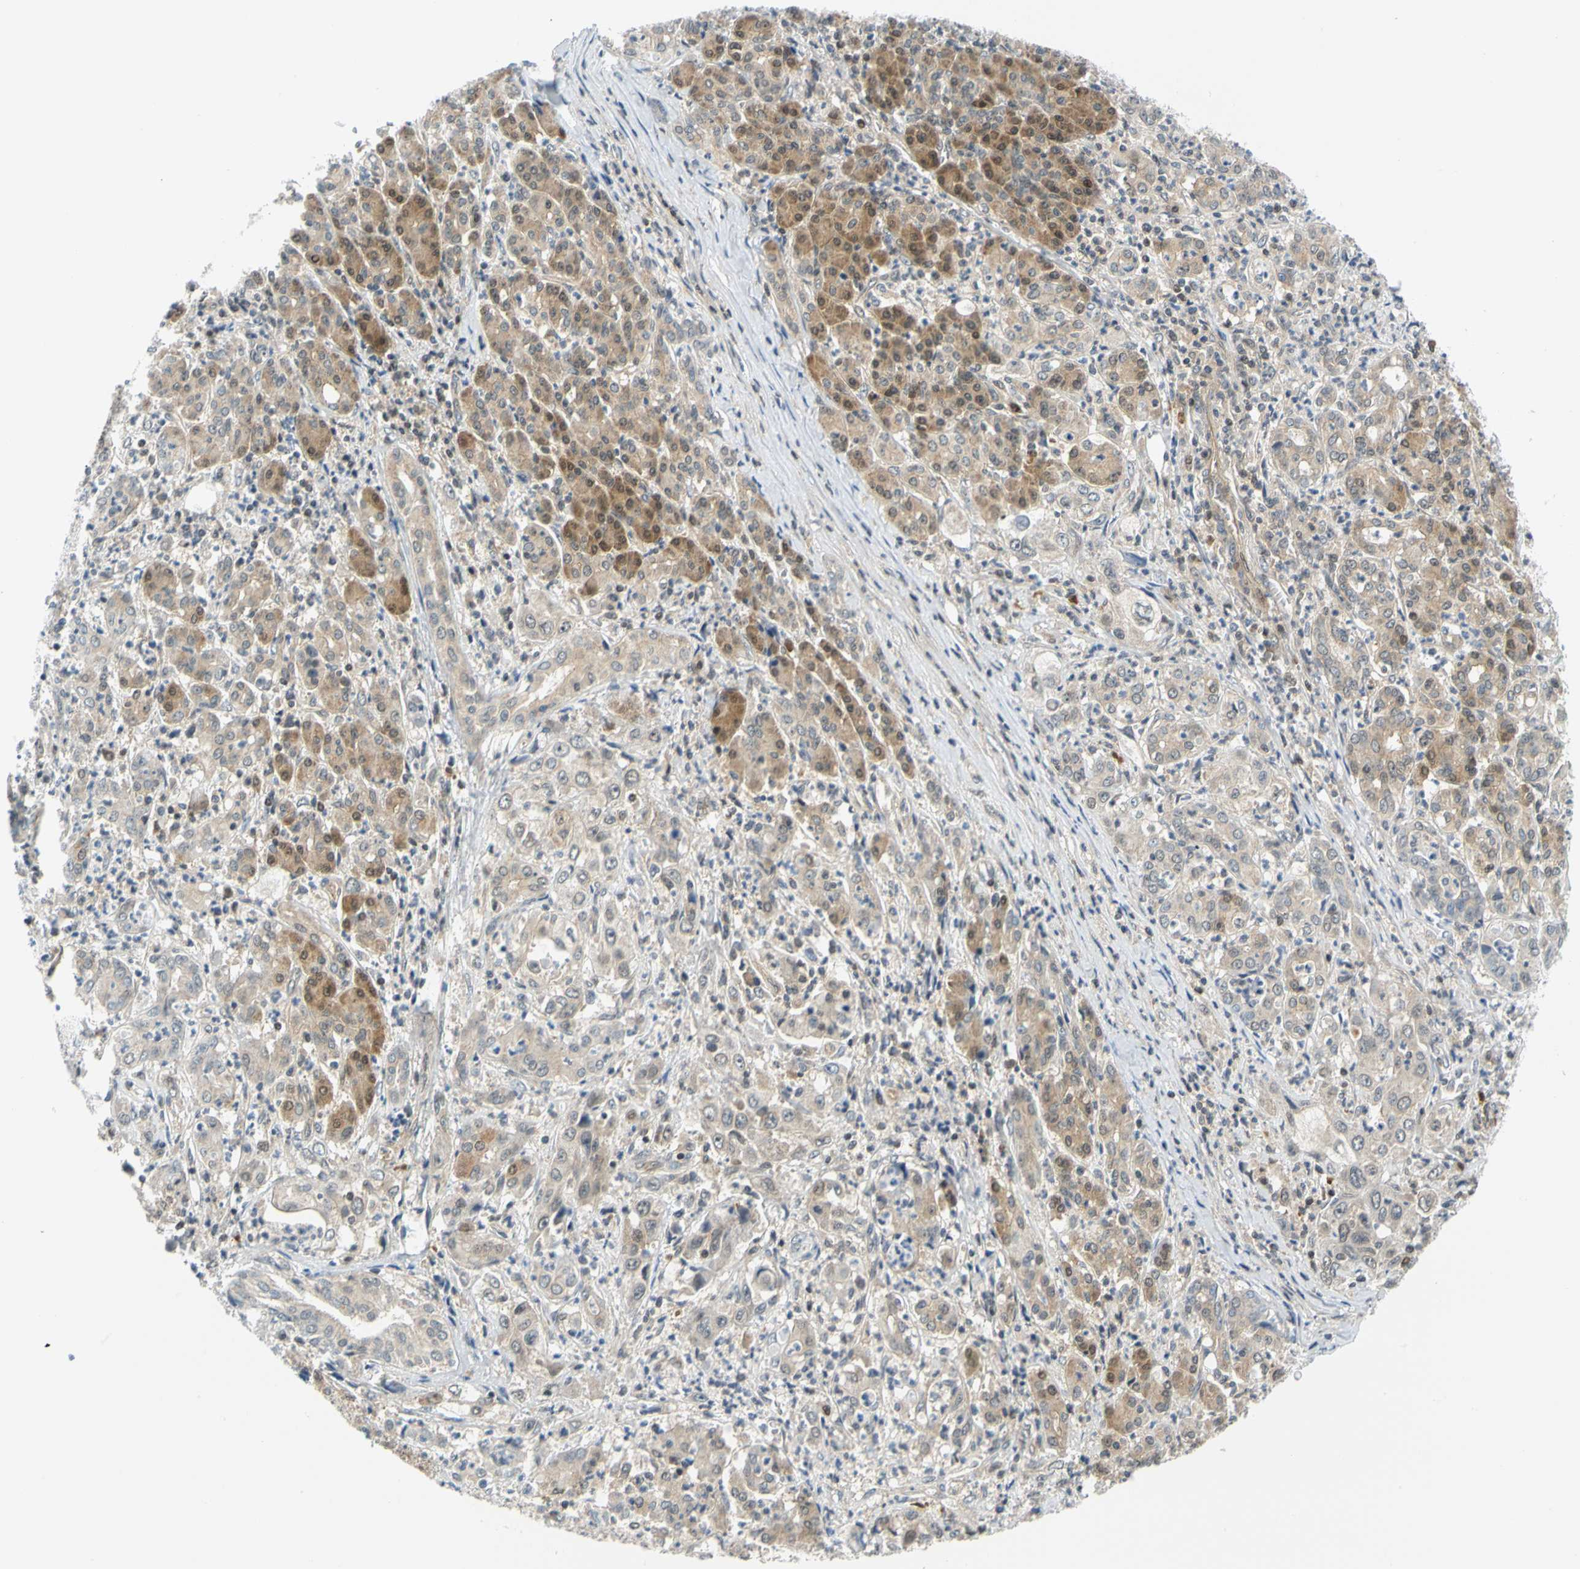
{"staining": {"intensity": "moderate", "quantity": "<25%", "location": "cytoplasmic/membranous"}, "tissue": "pancreatic cancer", "cell_type": "Tumor cells", "image_type": "cancer", "snomed": [{"axis": "morphology", "description": "Adenocarcinoma, NOS"}, {"axis": "topography", "description": "Pancreas"}], "caption": "Immunohistochemical staining of adenocarcinoma (pancreatic) shows low levels of moderate cytoplasmic/membranous positivity in approximately <25% of tumor cells.", "gene": "MAPK9", "patient": {"sex": "male", "age": 70}}